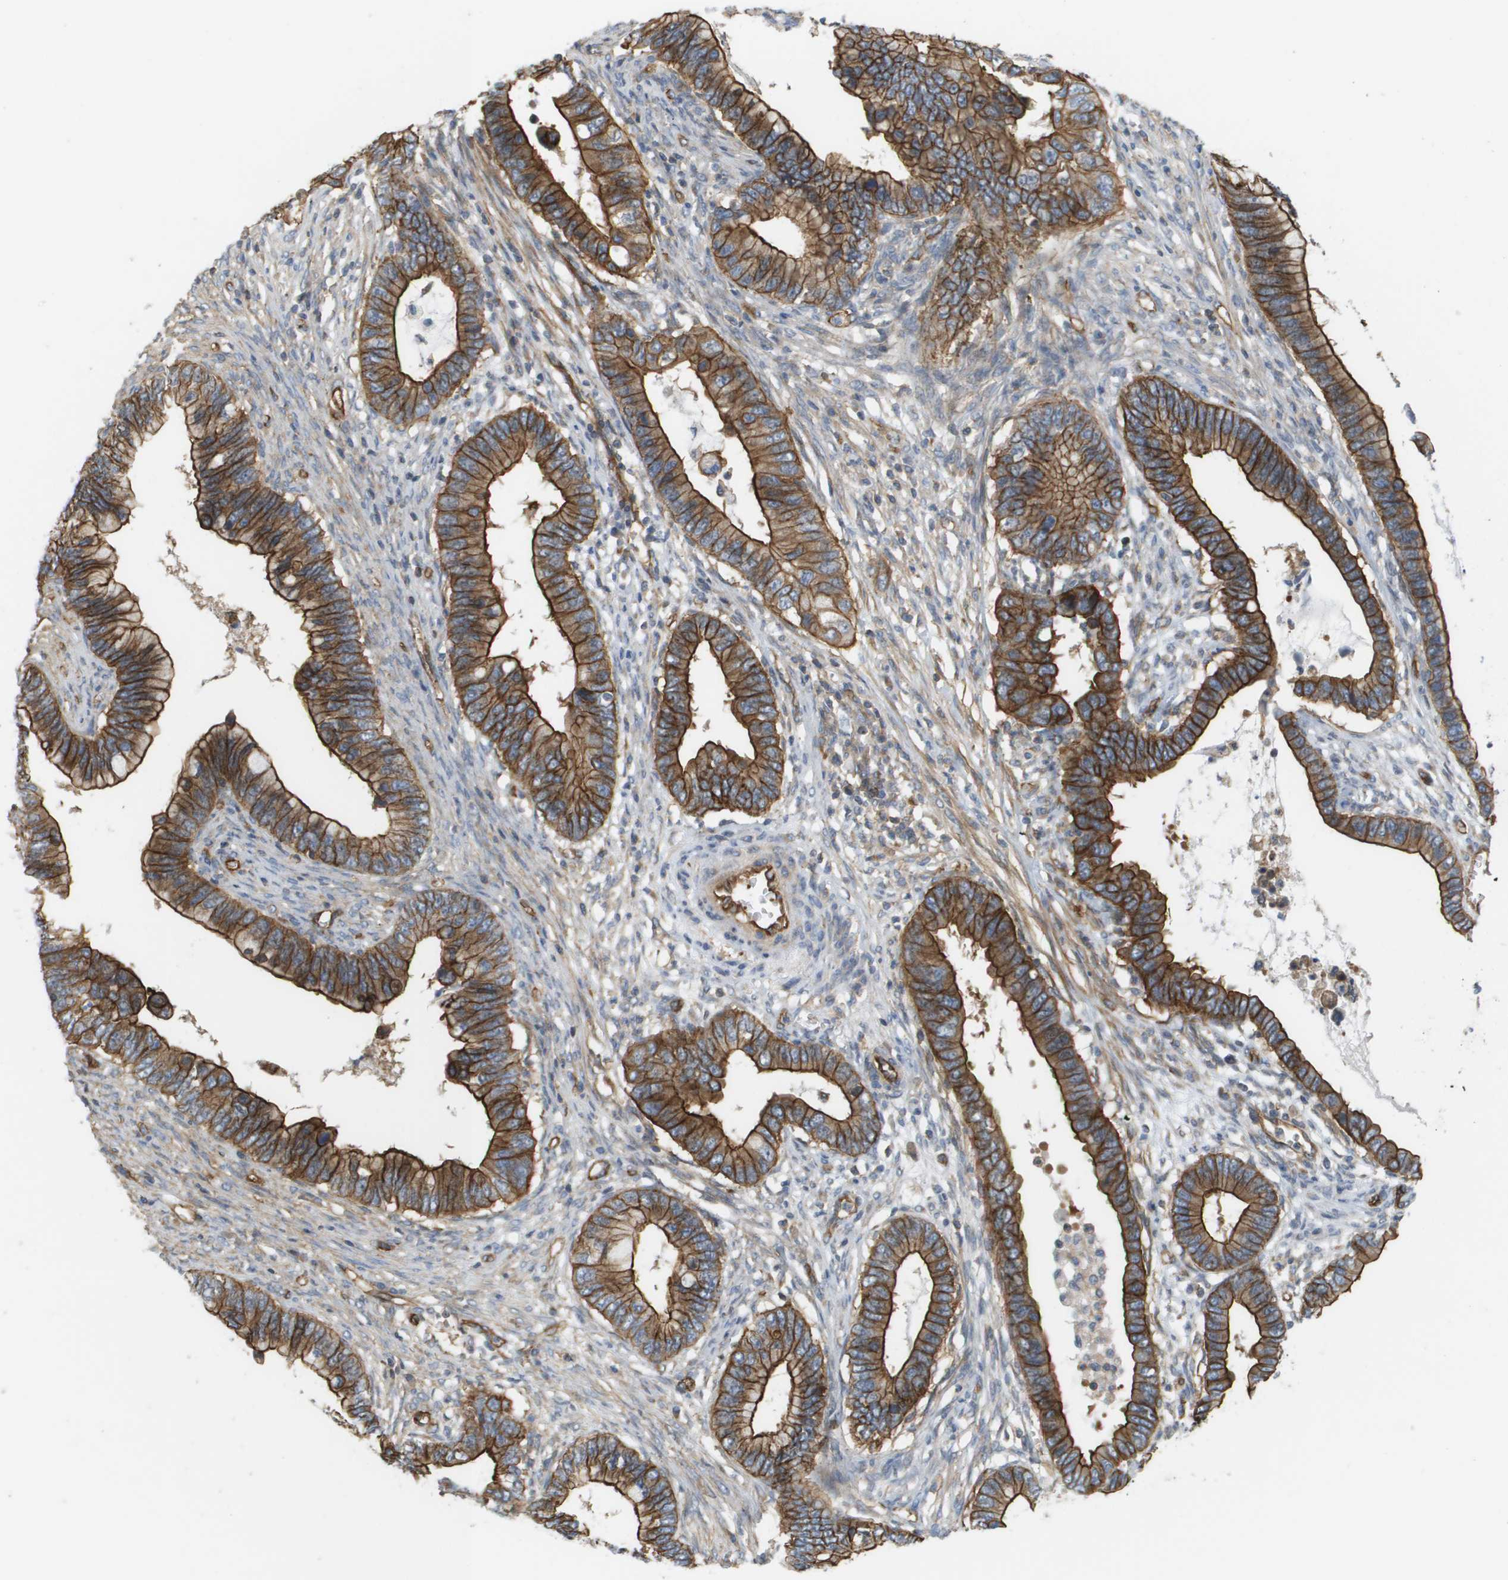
{"staining": {"intensity": "strong", "quantity": ">75%", "location": "cytoplasmic/membranous"}, "tissue": "cervical cancer", "cell_type": "Tumor cells", "image_type": "cancer", "snomed": [{"axis": "morphology", "description": "Adenocarcinoma, NOS"}, {"axis": "topography", "description": "Cervix"}], "caption": "A high-resolution photomicrograph shows immunohistochemistry staining of adenocarcinoma (cervical), which reveals strong cytoplasmic/membranous positivity in about >75% of tumor cells.", "gene": "SGMS2", "patient": {"sex": "female", "age": 44}}